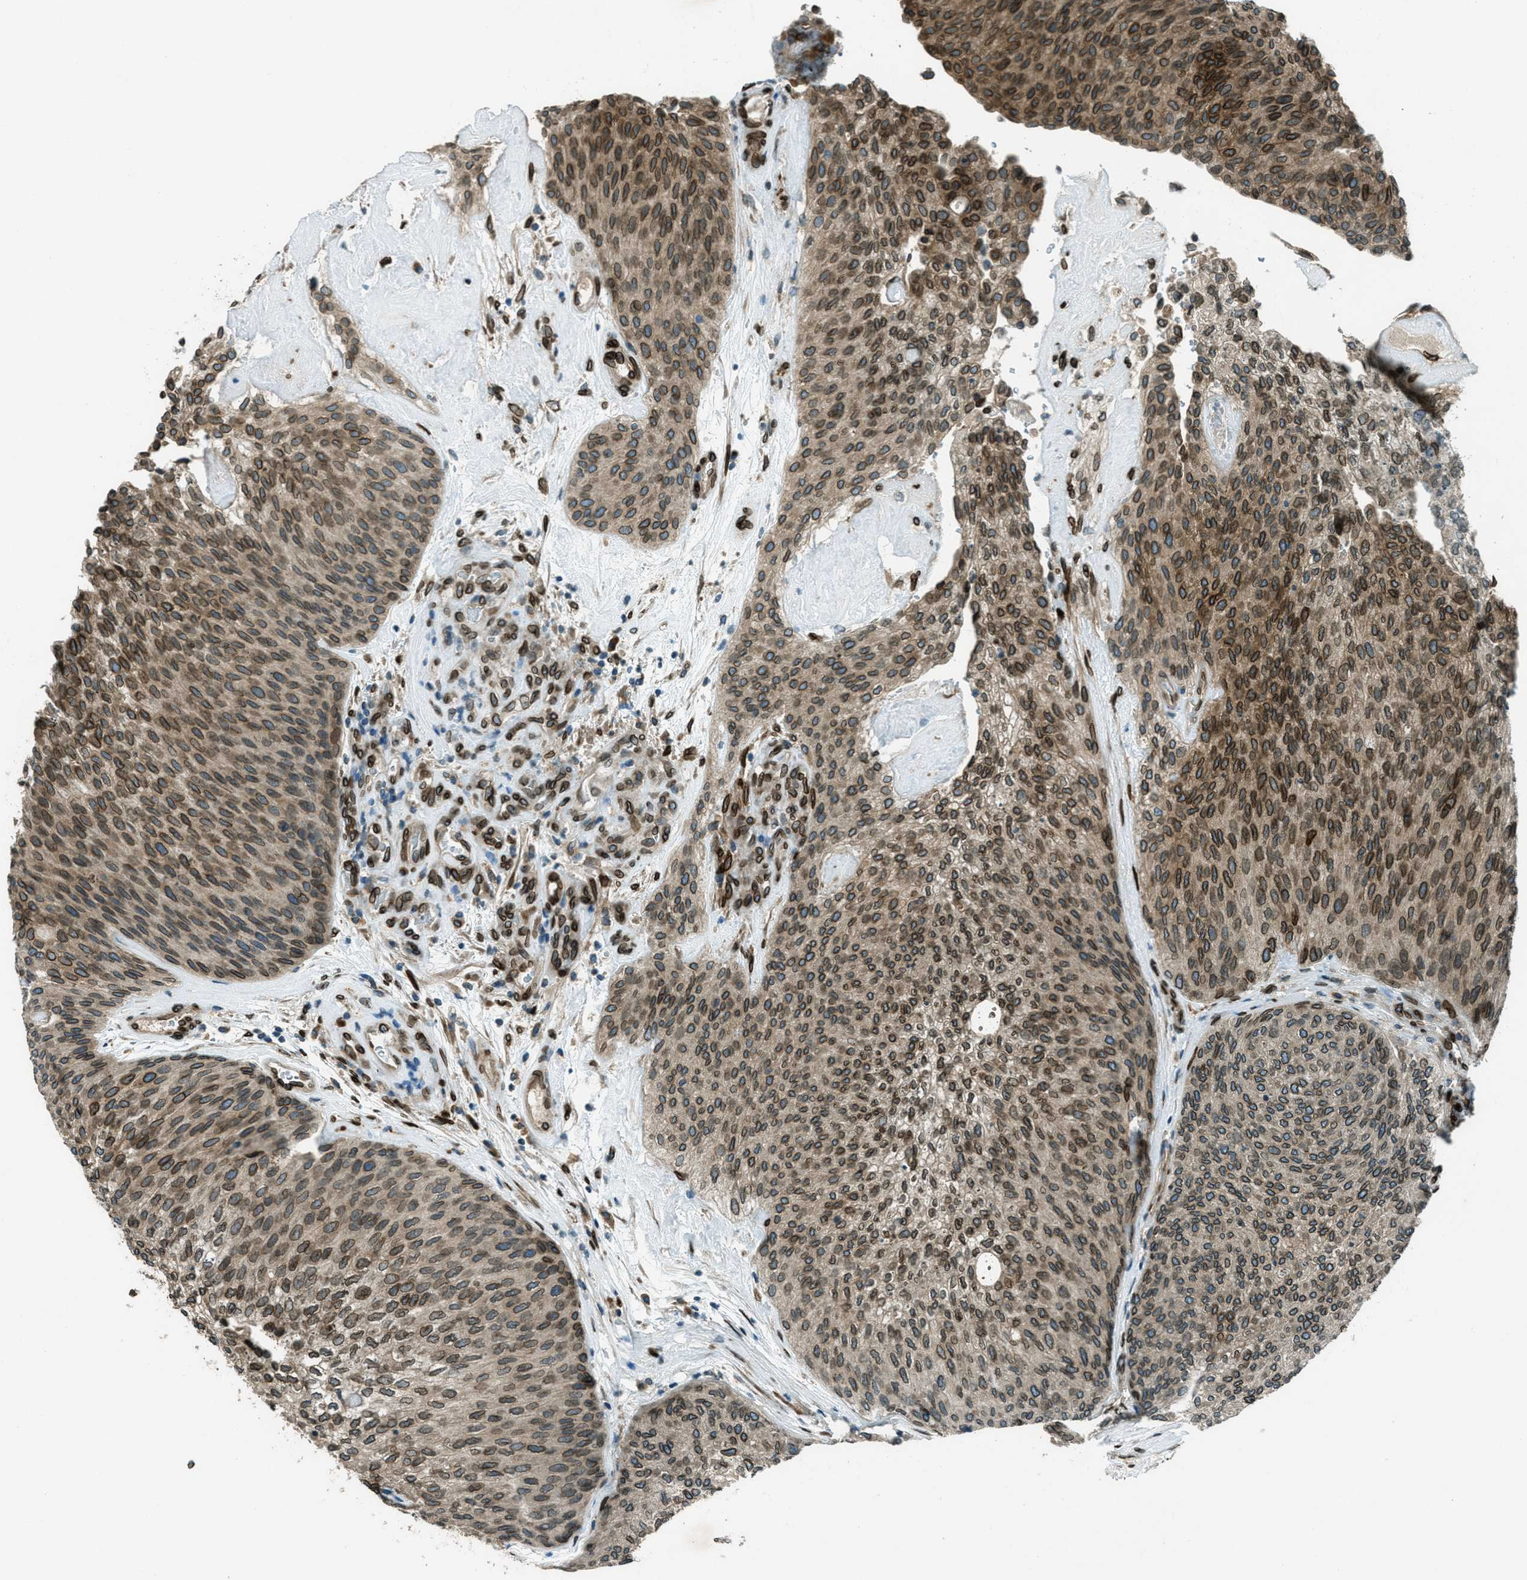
{"staining": {"intensity": "moderate", "quantity": ">75%", "location": "cytoplasmic/membranous,nuclear"}, "tissue": "urothelial cancer", "cell_type": "Tumor cells", "image_type": "cancer", "snomed": [{"axis": "morphology", "description": "Urothelial carcinoma, Low grade"}, {"axis": "topography", "description": "Urinary bladder"}], "caption": "Protein expression analysis of human urothelial carcinoma (low-grade) reveals moderate cytoplasmic/membranous and nuclear staining in approximately >75% of tumor cells.", "gene": "LEMD2", "patient": {"sex": "female", "age": 79}}